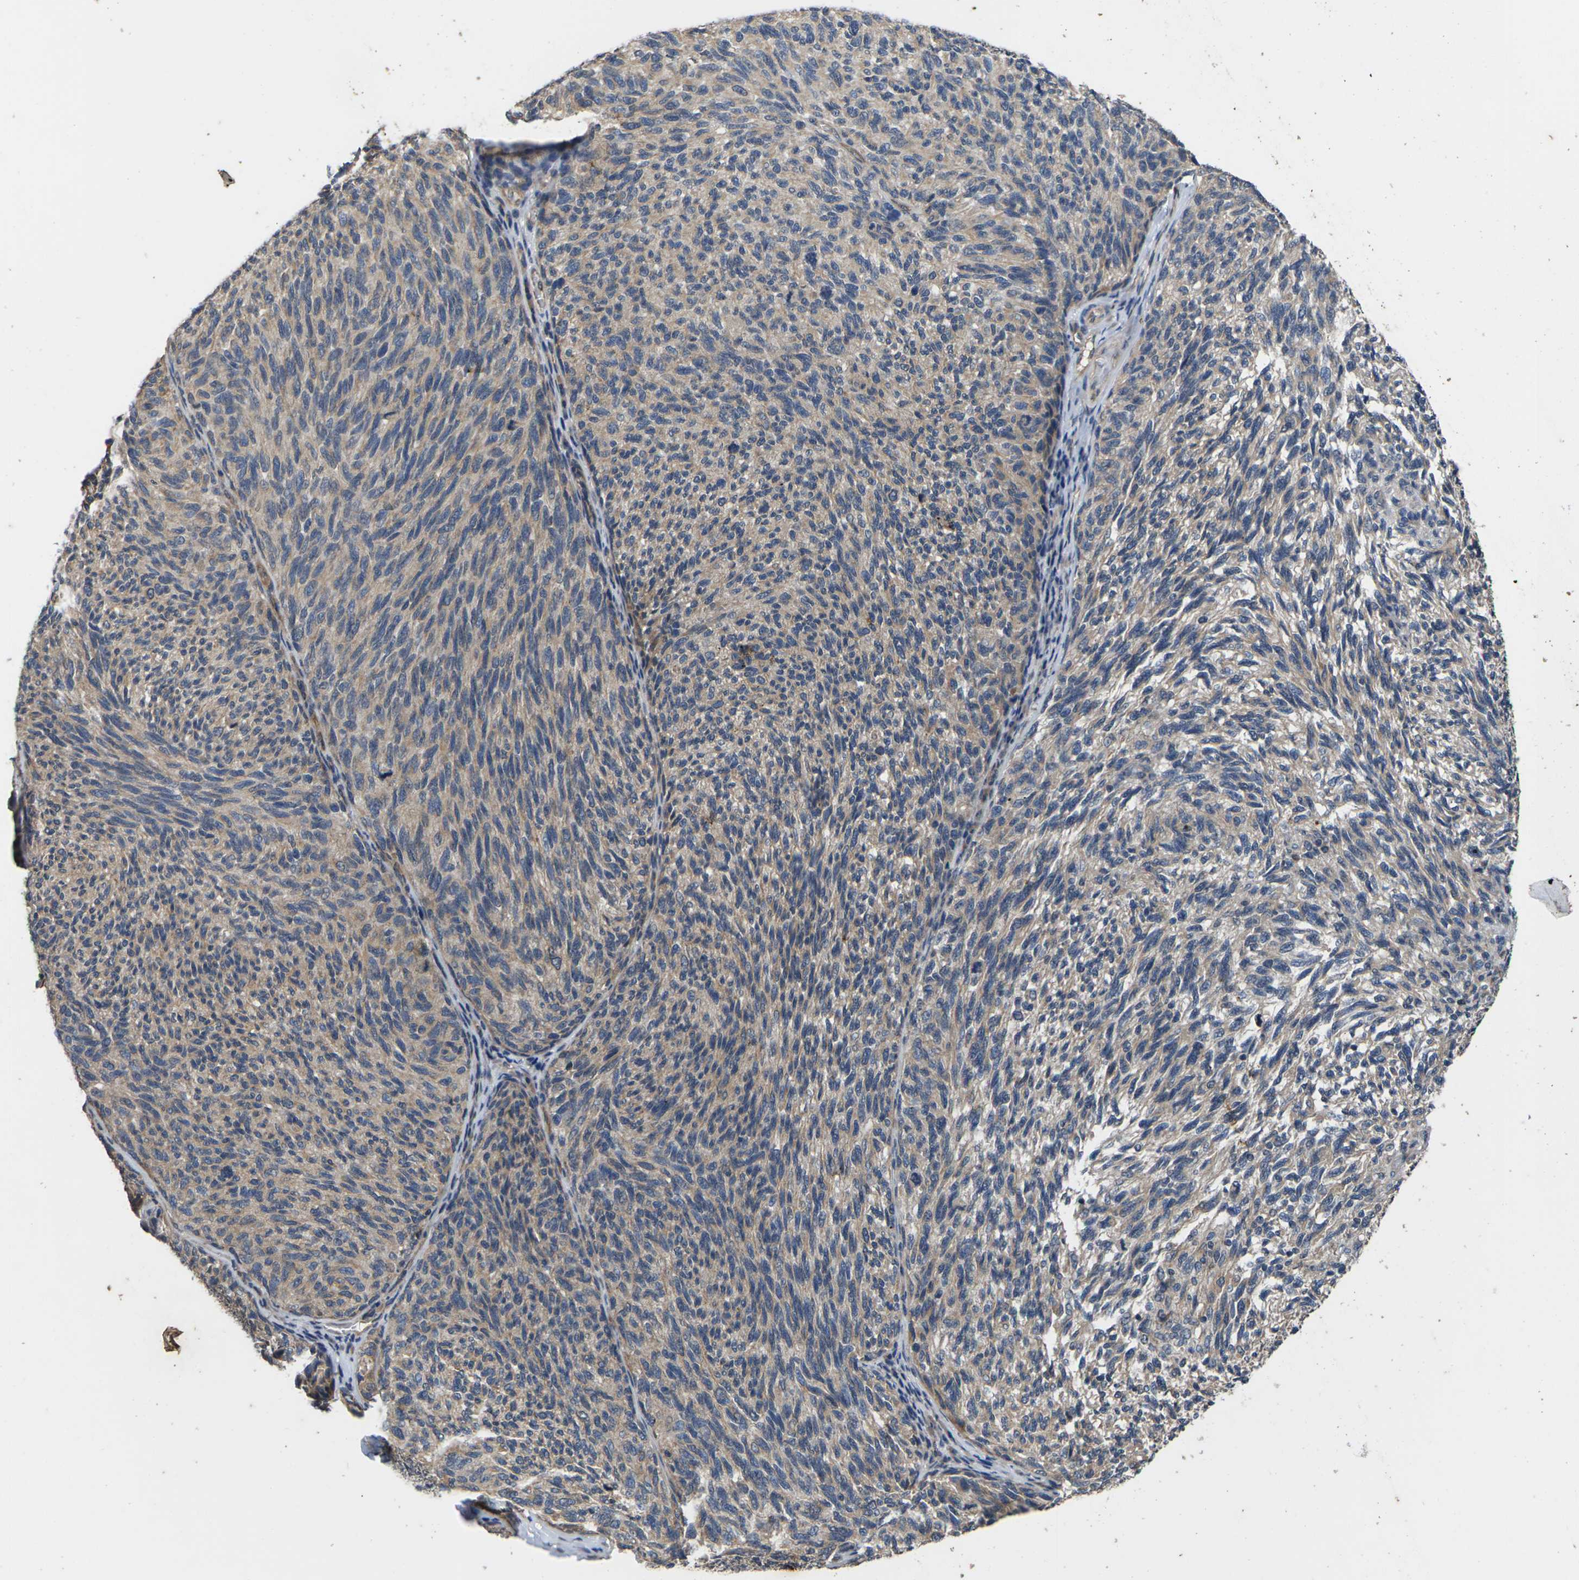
{"staining": {"intensity": "moderate", "quantity": ">75%", "location": "cytoplasmic/membranous"}, "tissue": "melanoma", "cell_type": "Tumor cells", "image_type": "cancer", "snomed": [{"axis": "morphology", "description": "Malignant melanoma, NOS"}, {"axis": "topography", "description": "Skin"}], "caption": "Immunohistochemistry (IHC) histopathology image of neoplastic tissue: human melanoma stained using immunohistochemistry (IHC) shows medium levels of moderate protein expression localized specifically in the cytoplasmic/membranous of tumor cells, appearing as a cytoplasmic/membranous brown color.", "gene": "DKK2", "patient": {"sex": "female", "age": 73}}